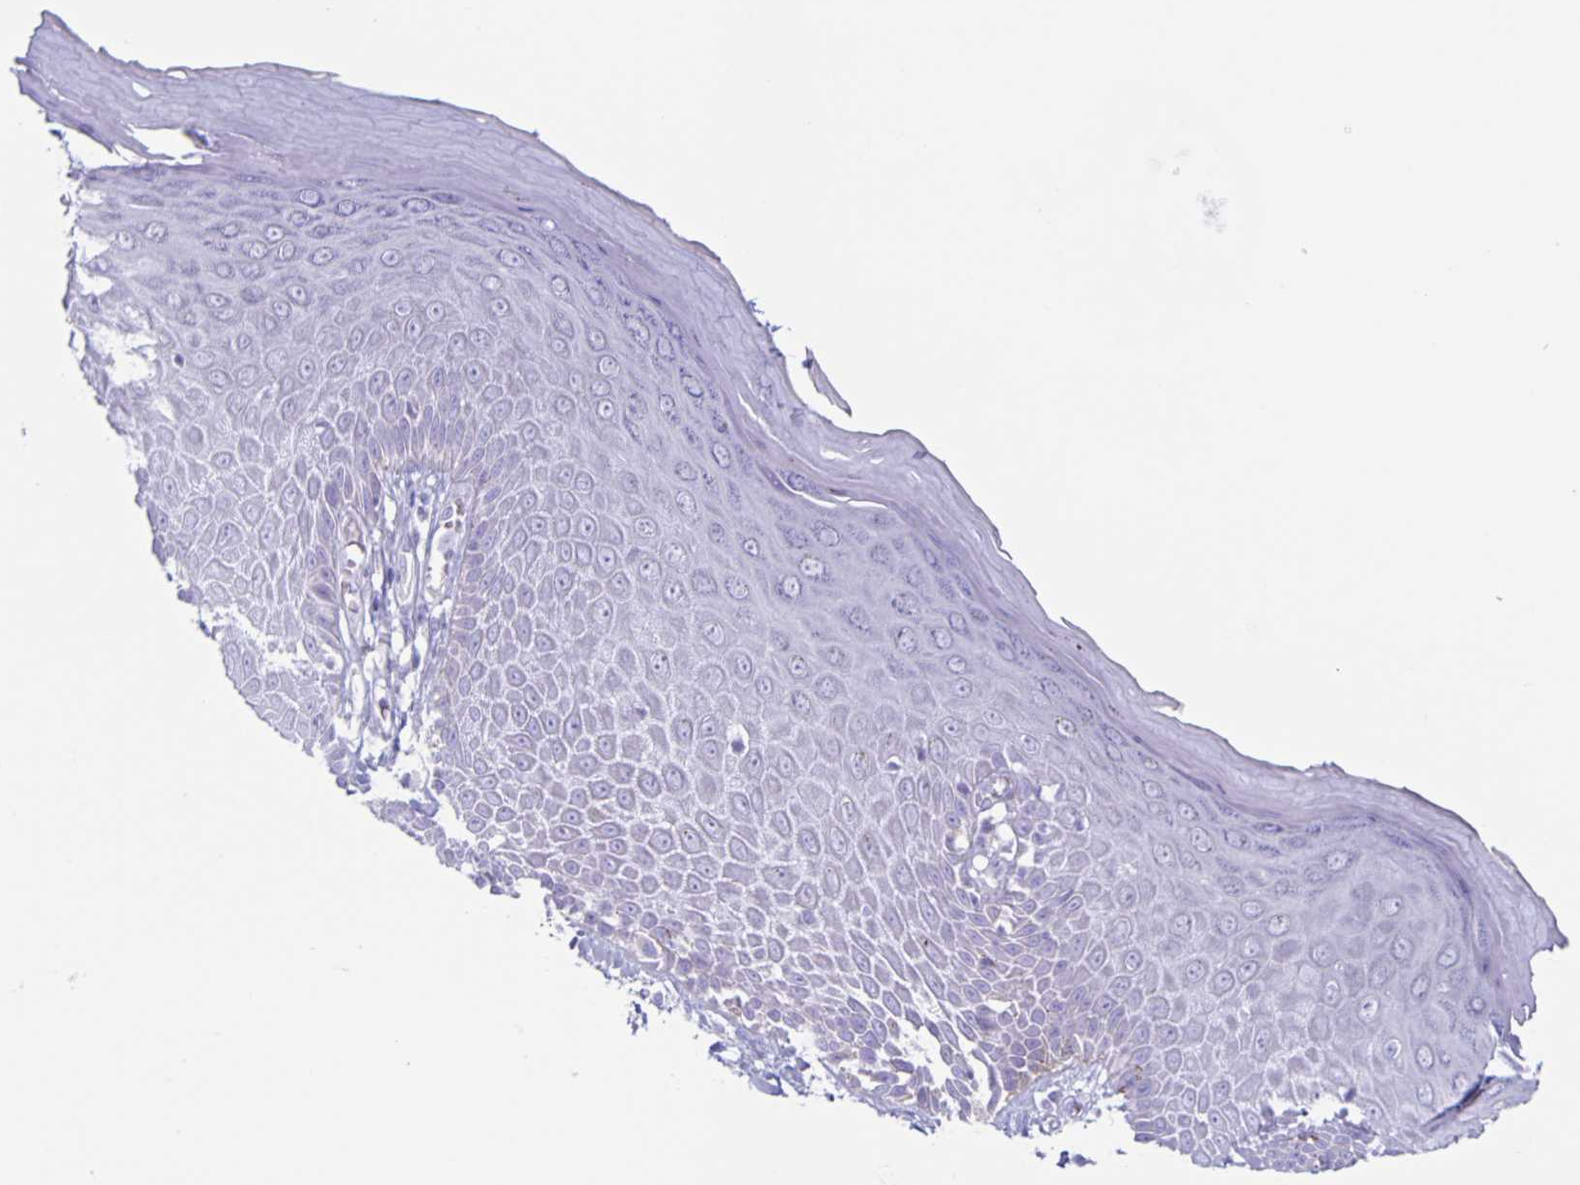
{"staining": {"intensity": "moderate", "quantity": "<25%", "location": "cytoplasmic/membranous"}, "tissue": "skin", "cell_type": "Epidermal cells", "image_type": "normal", "snomed": [{"axis": "morphology", "description": "Normal tissue, NOS"}, {"axis": "topography", "description": "Anal"}, {"axis": "topography", "description": "Peripheral nerve tissue"}], "caption": "Protein expression analysis of unremarkable skin demonstrates moderate cytoplasmic/membranous staining in about <25% of epidermal cells. (DAB IHC, brown staining for protein, blue staining for nuclei).", "gene": "CT45A10", "patient": {"sex": "male", "age": 78}}